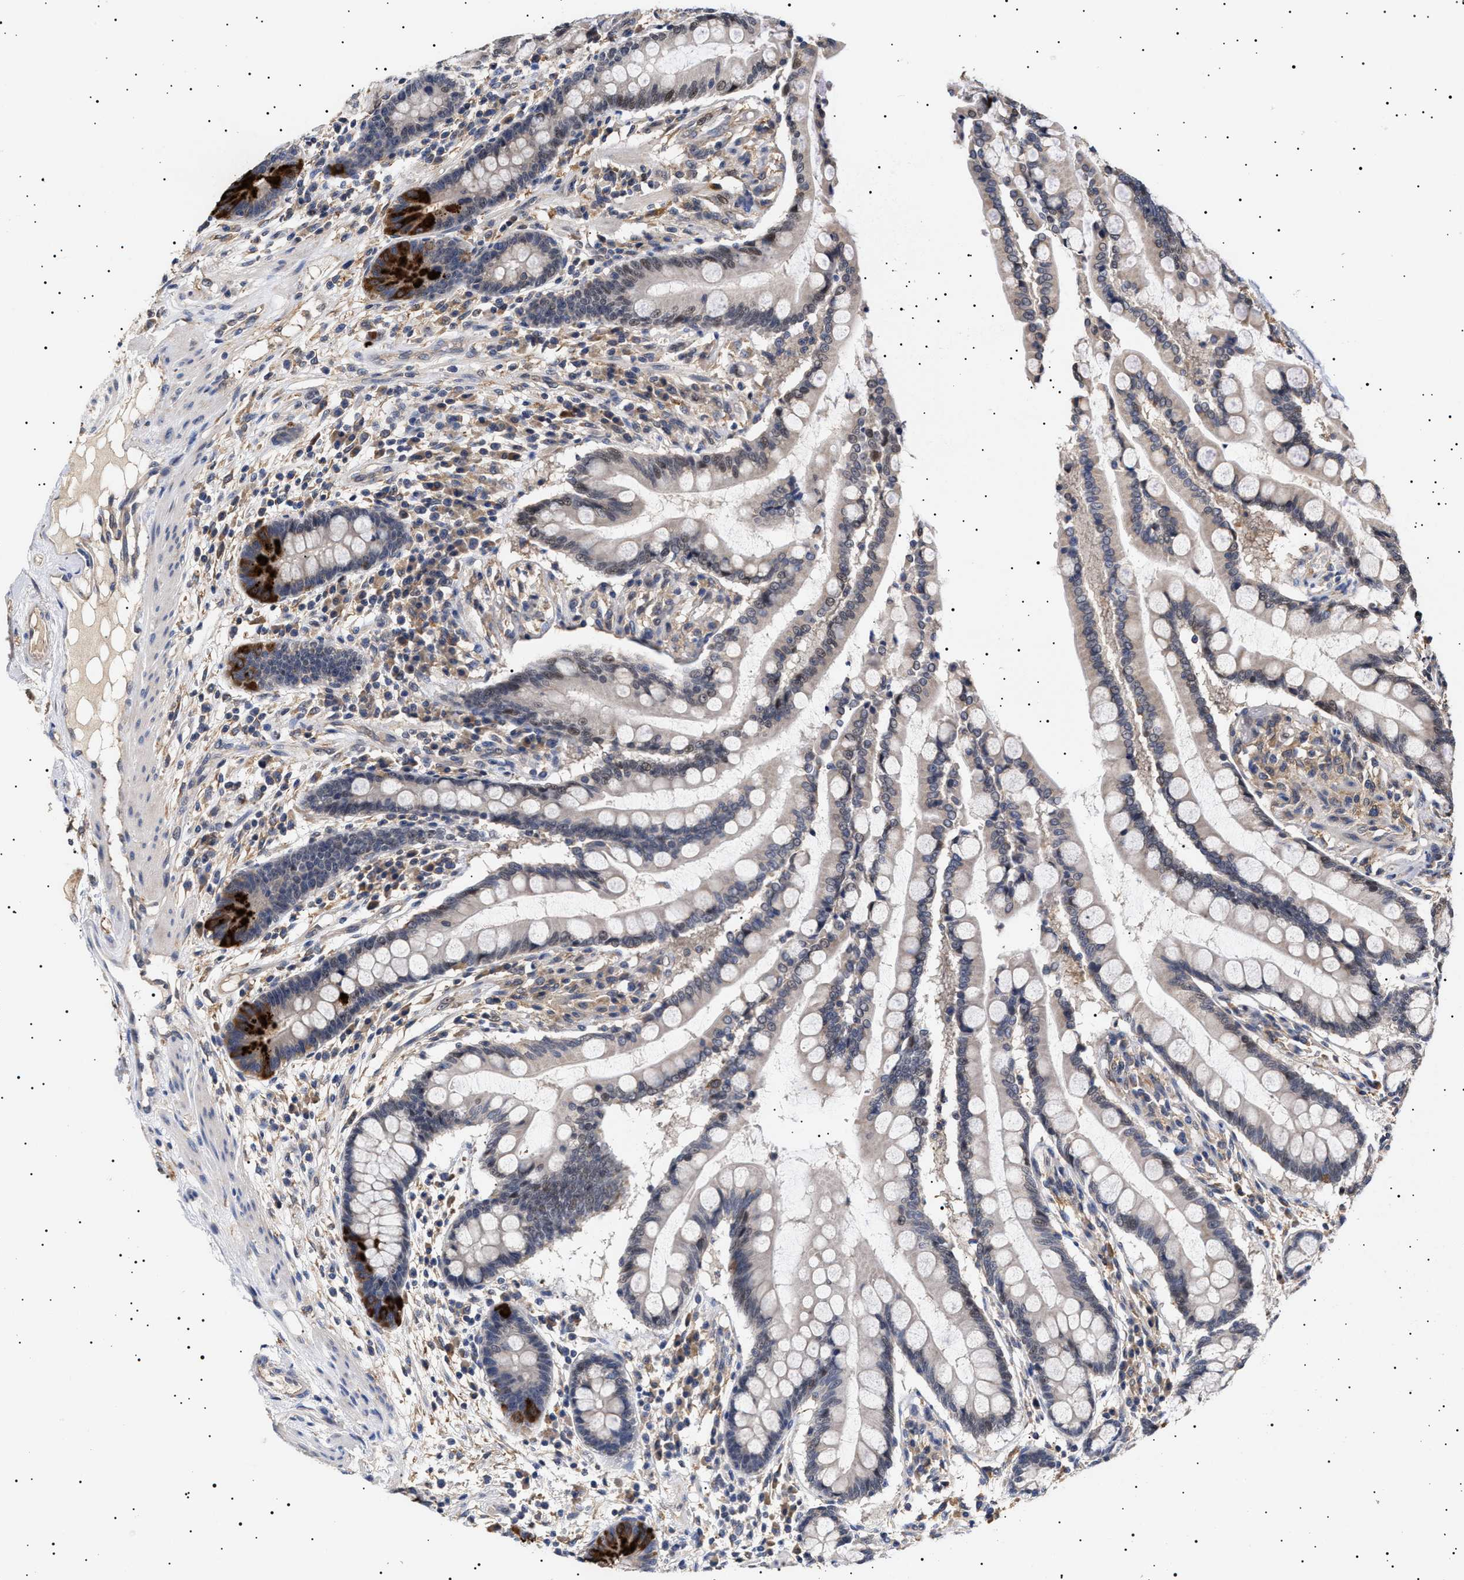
{"staining": {"intensity": "negative", "quantity": "none", "location": "none"}, "tissue": "colon", "cell_type": "Endothelial cells", "image_type": "normal", "snomed": [{"axis": "morphology", "description": "Normal tissue, NOS"}, {"axis": "topography", "description": "Colon"}], "caption": "This is an immunohistochemistry (IHC) micrograph of normal colon. There is no positivity in endothelial cells.", "gene": "KRBA1", "patient": {"sex": "male", "age": 73}}